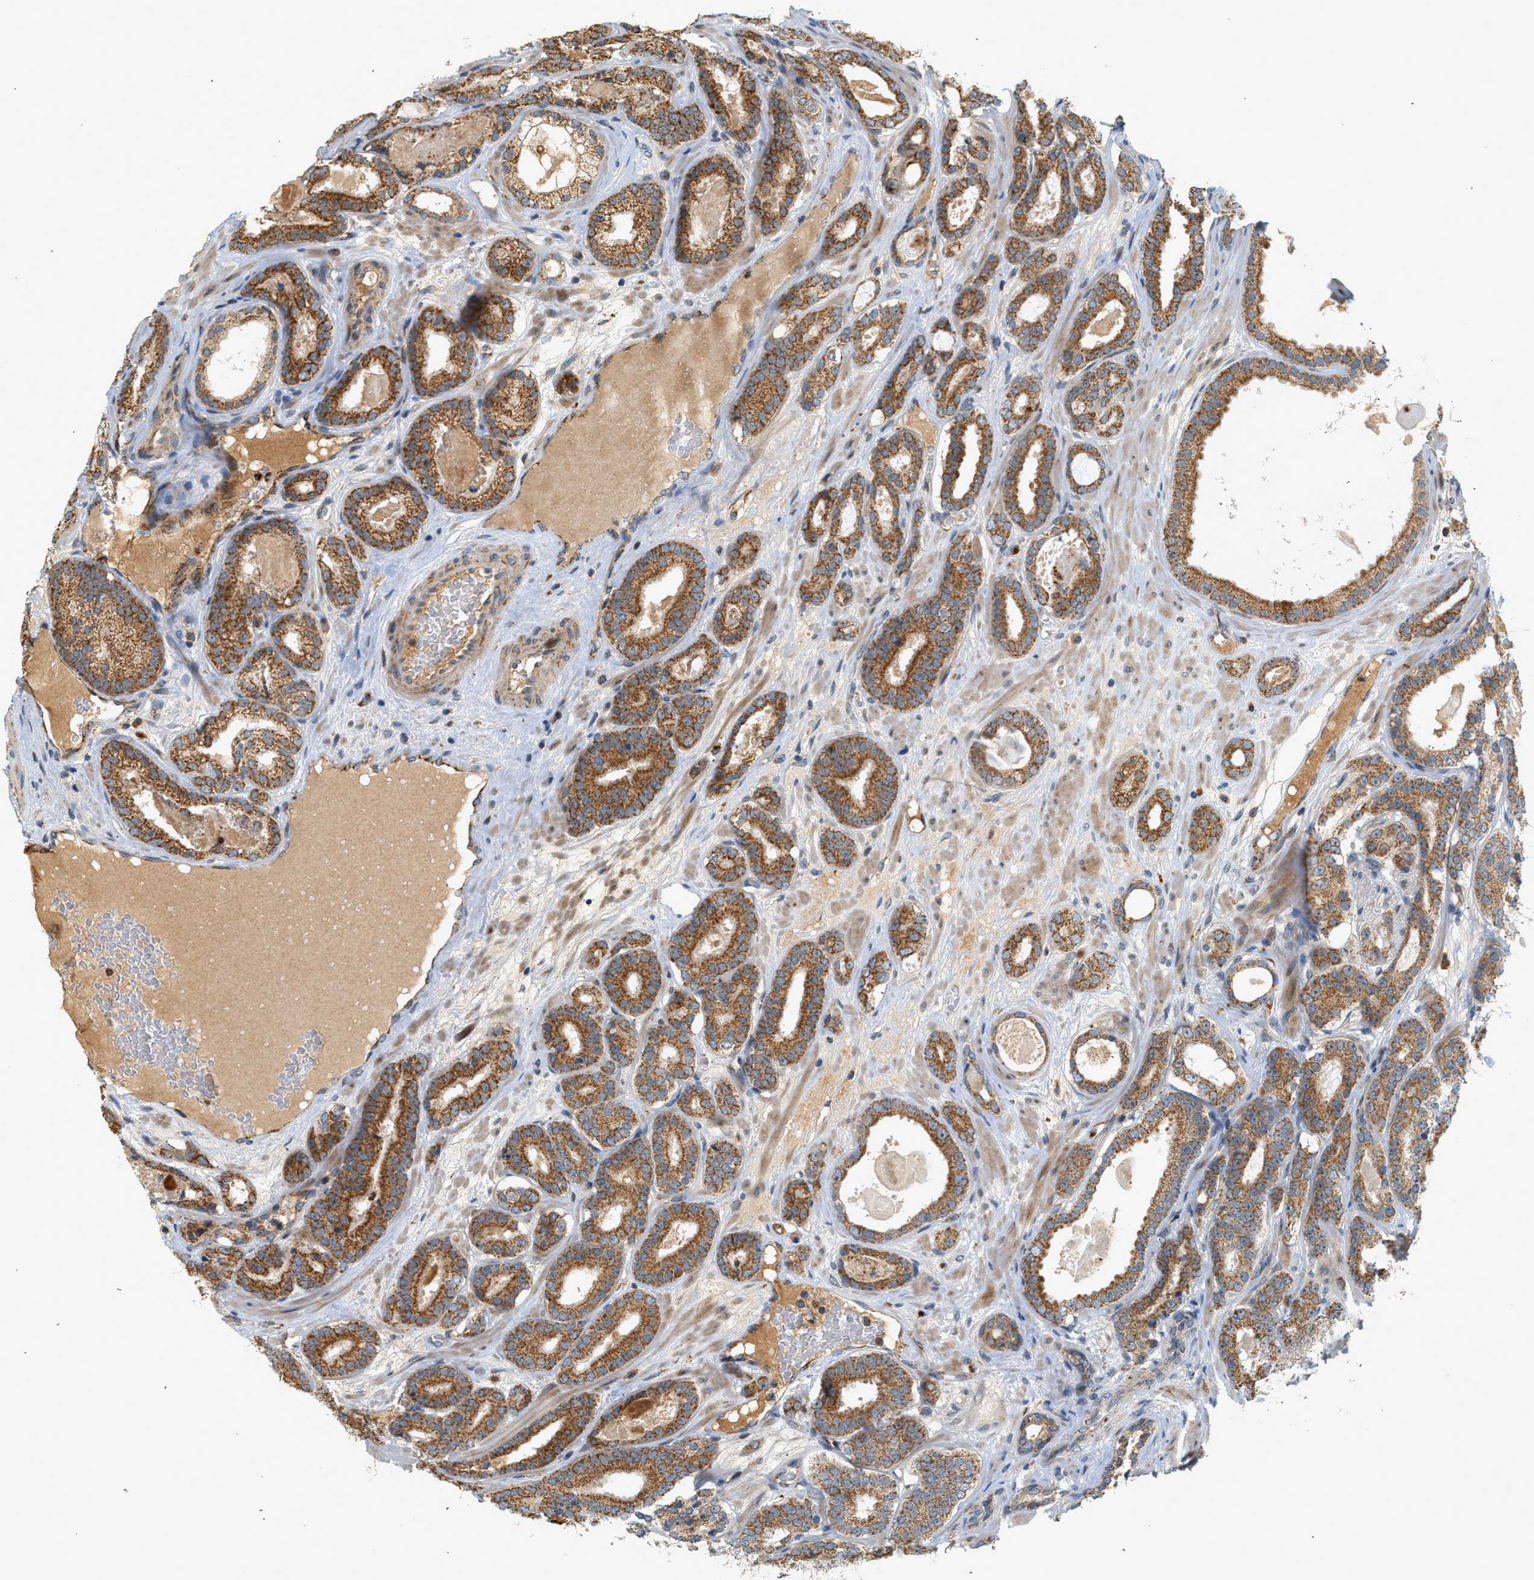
{"staining": {"intensity": "strong", "quantity": ">75%", "location": "cytoplasmic/membranous"}, "tissue": "prostate cancer", "cell_type": "Tumor cells", "image_type": "cancer", "snomed": [{"axis": "morphology", "description": "Adenocarcinoma, High grade"}, {"axis": "topography", "description": "Prostate"}], "caption": "IHC staining of prostate cancer, which demonstrates high levels of strong cytoplasmic/membranous staining in about >75% of tumor cells indicating strong cytoplasmic/membranous protein staining. The staining was performed using DAB (3,3'-diaminobenzidine) (brown) for protein detection and nuclei were counterstained in hematoxylin (blue).", "gene": "MCU", "patient": {"sex": "male", "age": 60}}